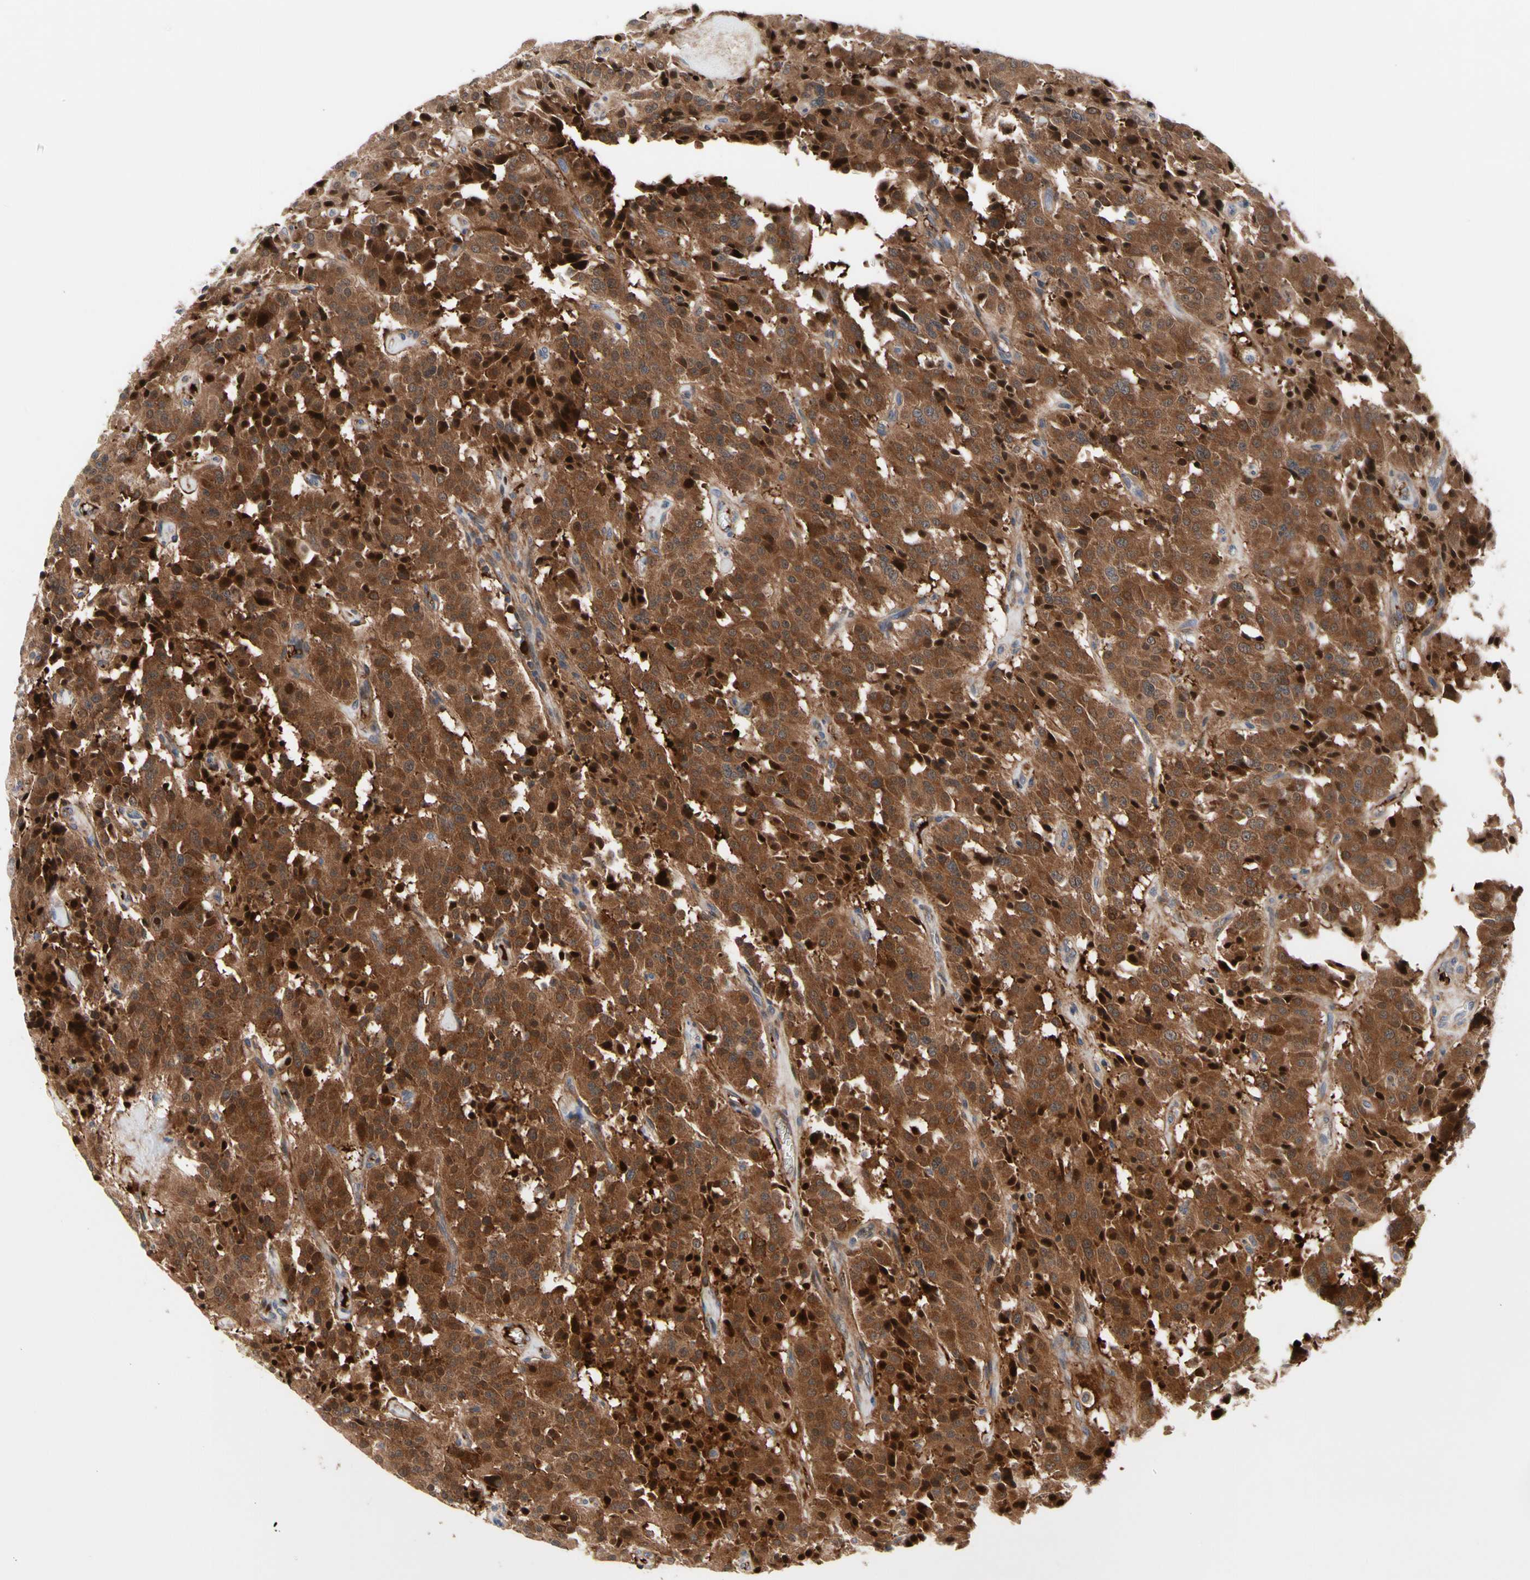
{"staining": {"intensity": "strong", "quantity": ">75%", "location": "cytoplasmic/membranous,nuclear"}, "tissue": "carcinoid", "cell_type": "Tumor cells", "image_type": "cancer", "snomed": [{"axis": "morphology", "description": "Carcinoid, malignant, NOS"}, {"axis": "topography", "description": "Lung"}], "caption": "Immunohistochemical staining of carcinoid reveals high levels of strong cytoplasmic/membranous and nuclear positivity in approximately >75% of tumor cells. (brown staining indicates protein expression, while blue staining denotes nuclei).", "gene": "HMGCR", "patient": {"sex": "male", "age": 30}}